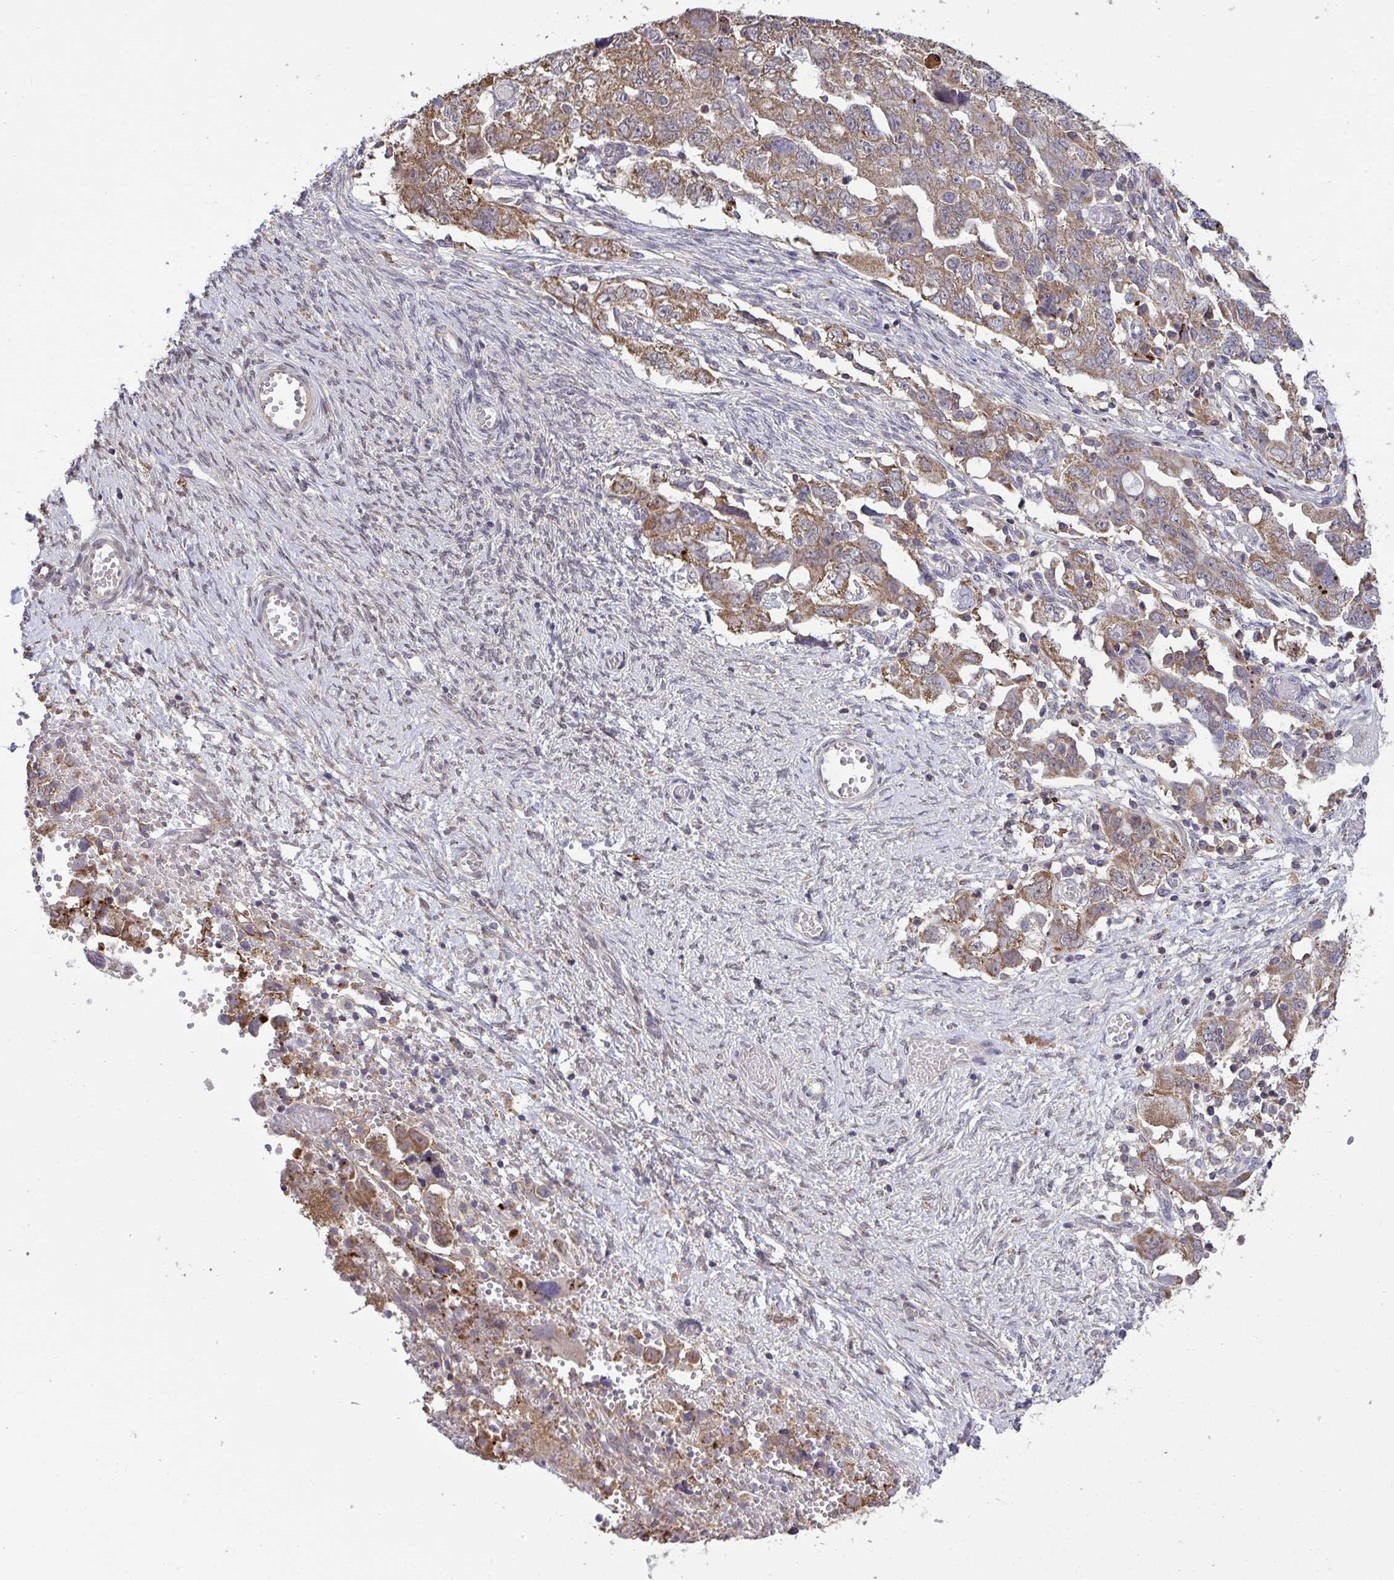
{"staining": {"intensity": "moderate", "quantity": "25%-75%", "location": "cytoplasmic/membranous"}, "tissue": "ovarian cancer", "cell_type": "Tumor cells", "image_type": "cancer", "snomed": [{"axis": "morphology", "description": "Carcinoma, NOS"}, {"axis": "morphology", "description": "Cystadenocarcinoma, serous, NOS"}, {"axis": "topography", "description": "Ovary"}], "caption": "The immunohistochemical stain shows moderate cytoplasmic/membranous staining in tumor cells of ovarian cancer (carcinoma) tissue.", "gene": "PPM1H", "patient": {"sex": "female", "age": 69}}